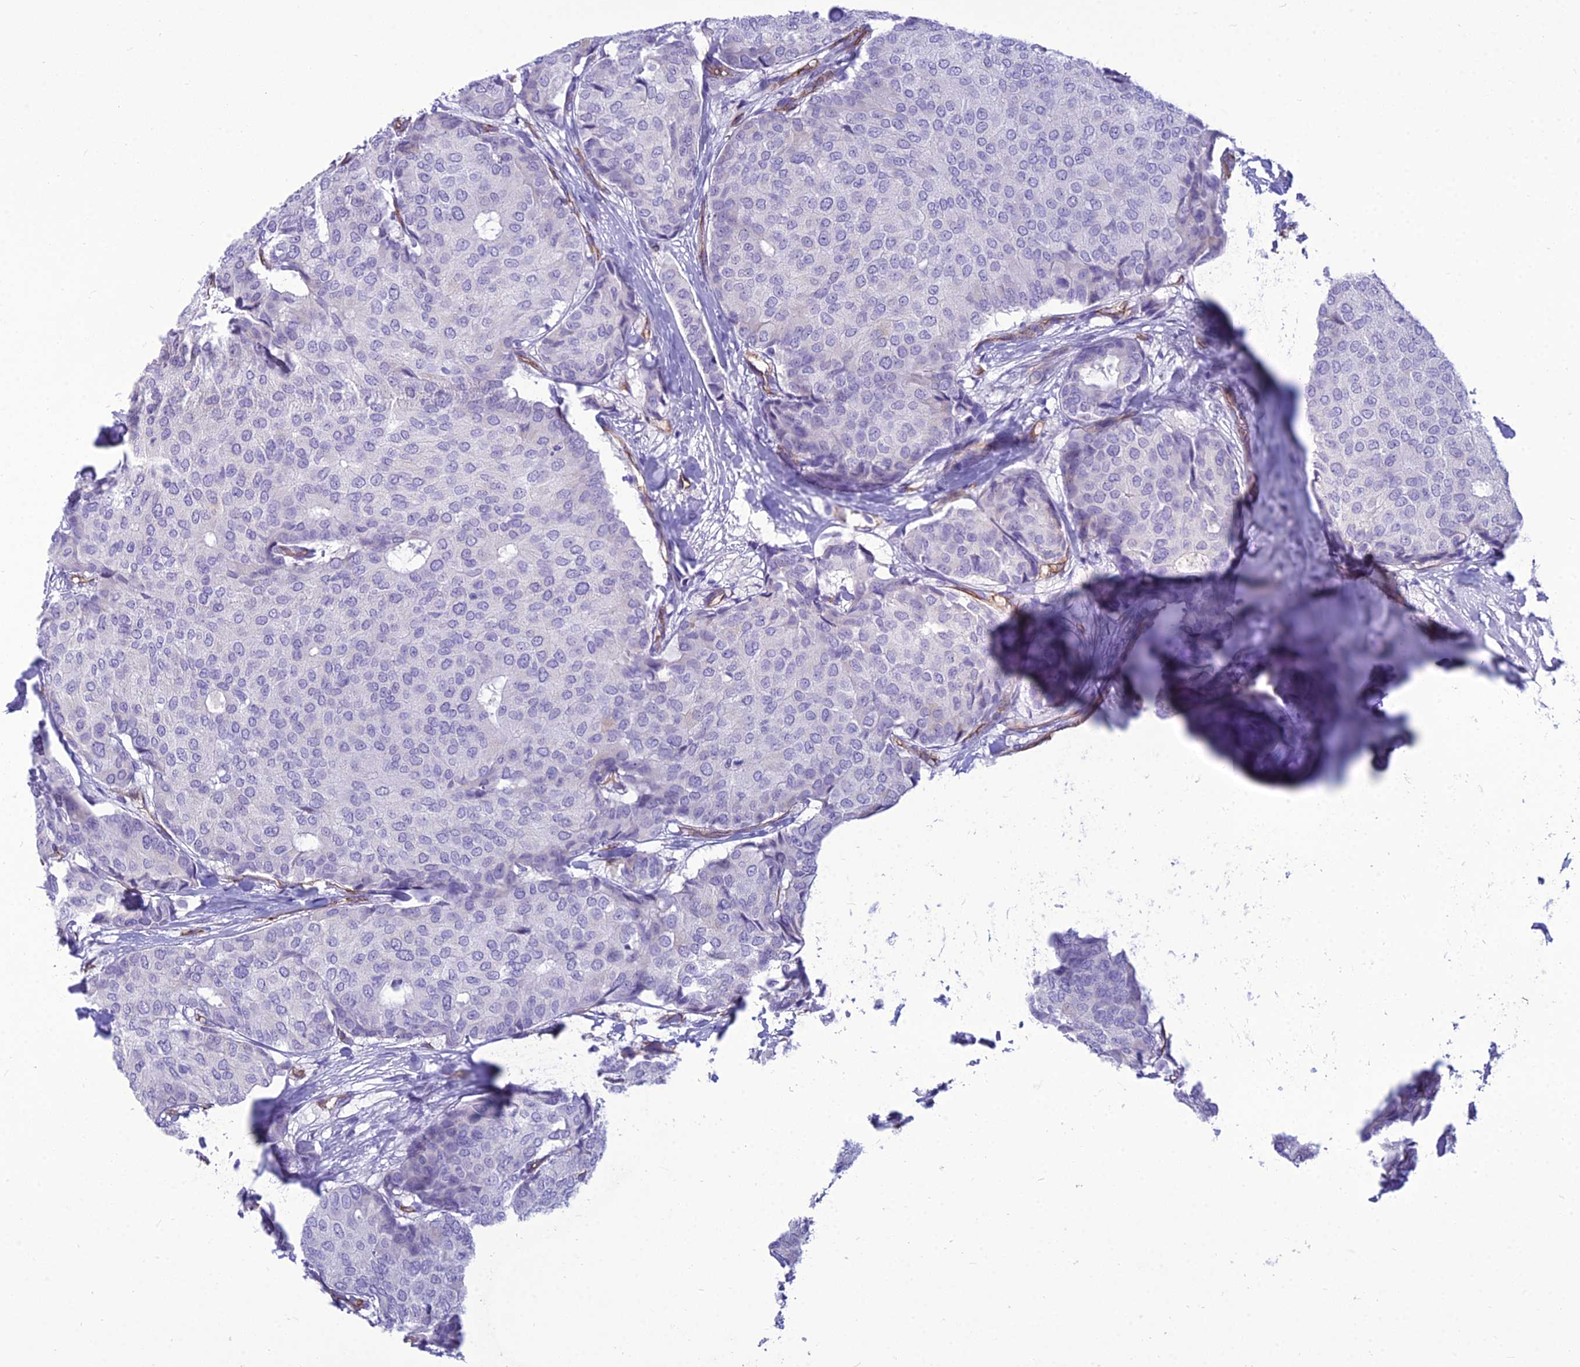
{"staining": {"intensity": "negative", "quantity": "none", "location": "none"}, "tissue": "breast cancer", "cell_type": "Tumor cells", "image_type": "cancer", "snomed": [{"axis": "morphology", "description": "Duct carcinoma"}, {"axis": "topography", "description": "Breast"}], "caption": "The histopathology image reveals no significant expression in tumor cells of infiltrating ductal carcinoma (breast). (DAB immunohistochemistry, high magnification).", "gene": "BBS7", "patient": {"sex": "female", "age": 75}}